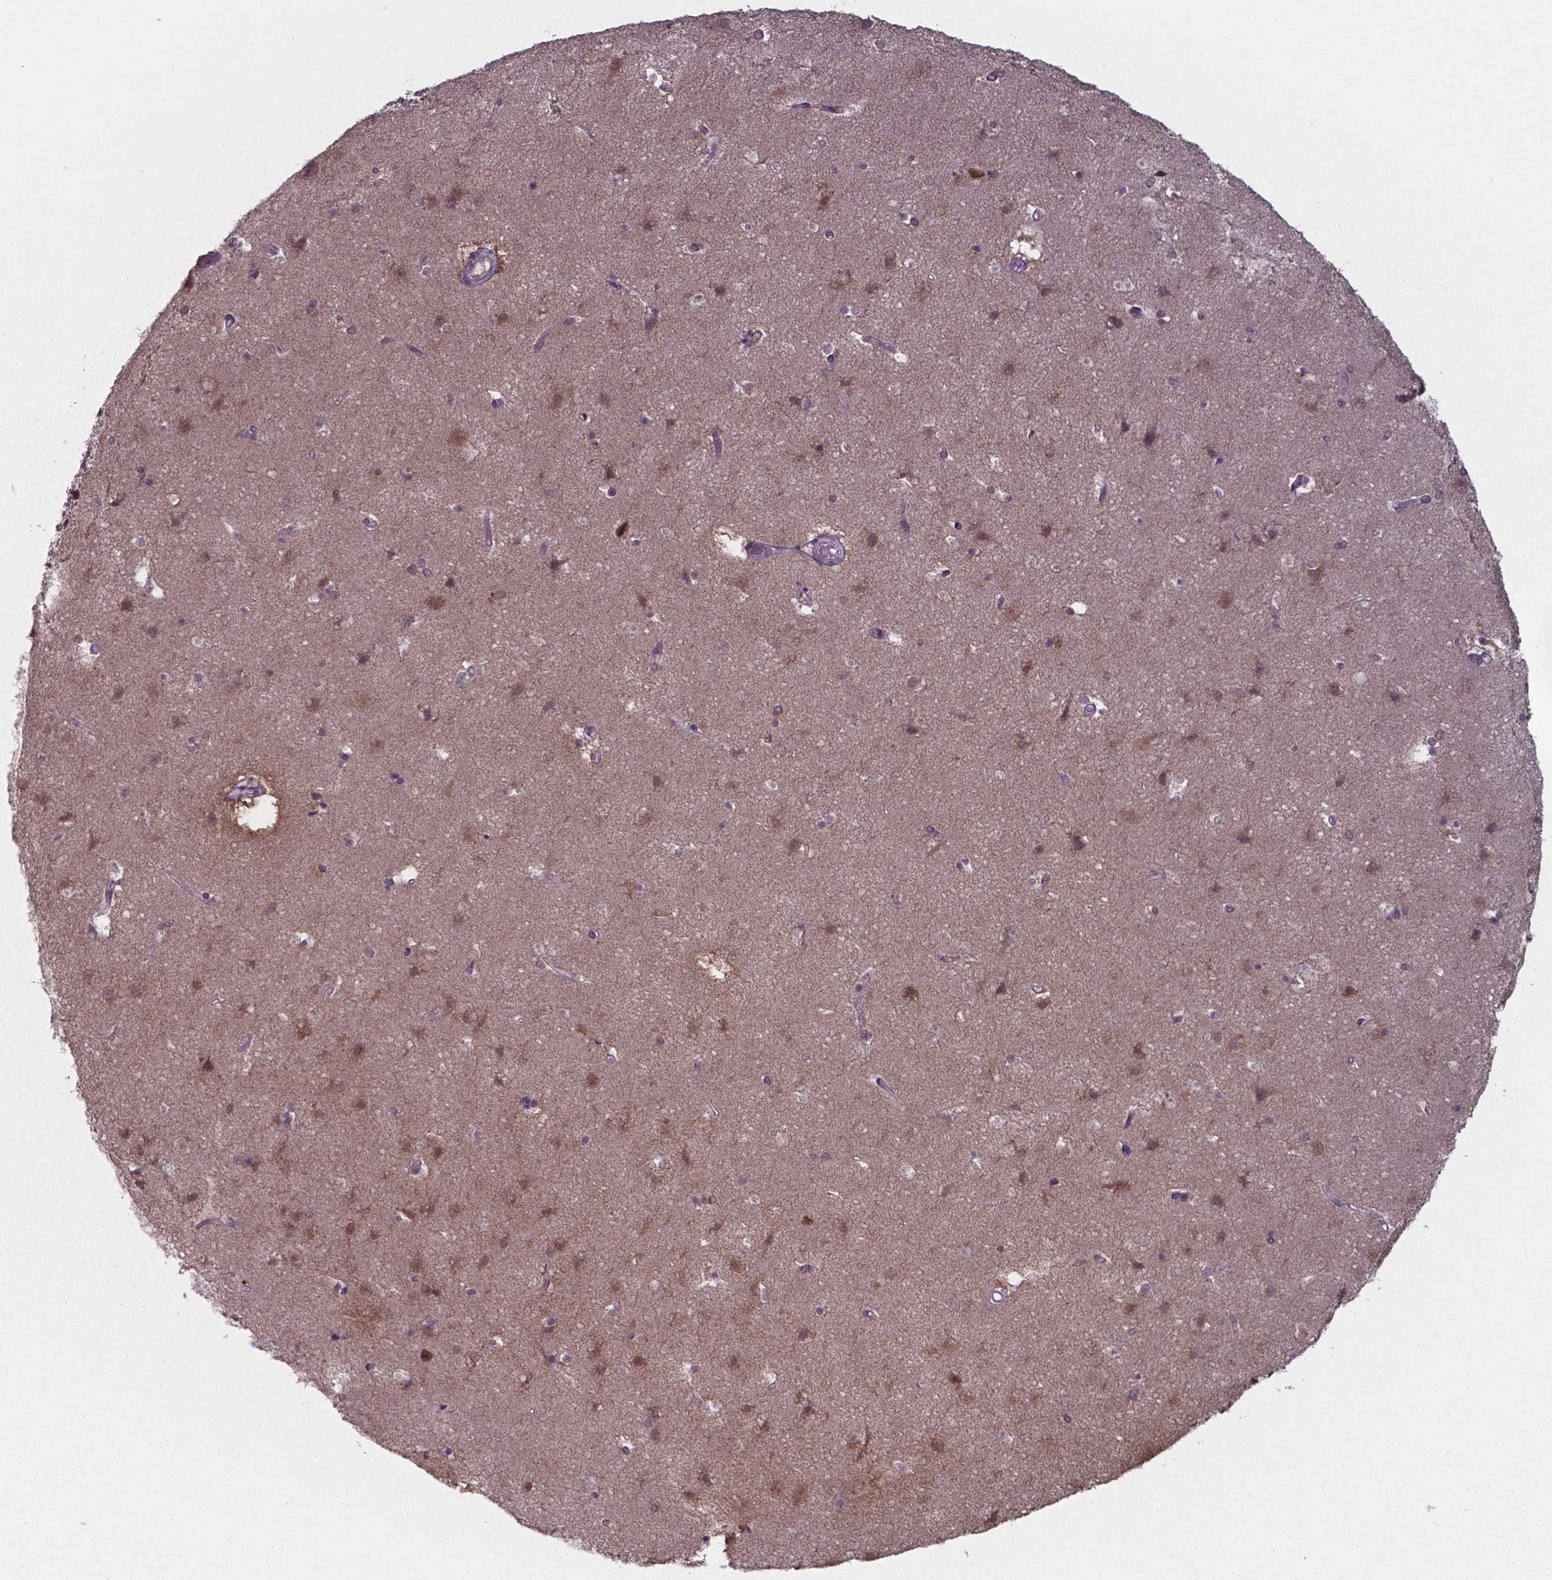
{"staining": {"intensity": "weak", "quantity": "25%-75%", "location": "cytoplasmic/membranous"}, "tissue": "cerebral cortex", "cell_type": "Endothelial cells", "image_type": "normal", "snomed": [{"axis": "morphology", "description": "Normal tissue, NOS"}, {"axis": "topography", "description": "Cerebral cortex"}], "caption": "Endothelial cells display low levels of weak cytoplasmic/membranous staining in about 25%-75% of cells in normal cerebral cortex. The staining was performed using DAB to visualize the protein expression in brown, while the nuclei were stained in blue with hematoxylin (Magnification: 20x).", "gene": "UBA1", "patient": {"sex": "female", "age": 52}}